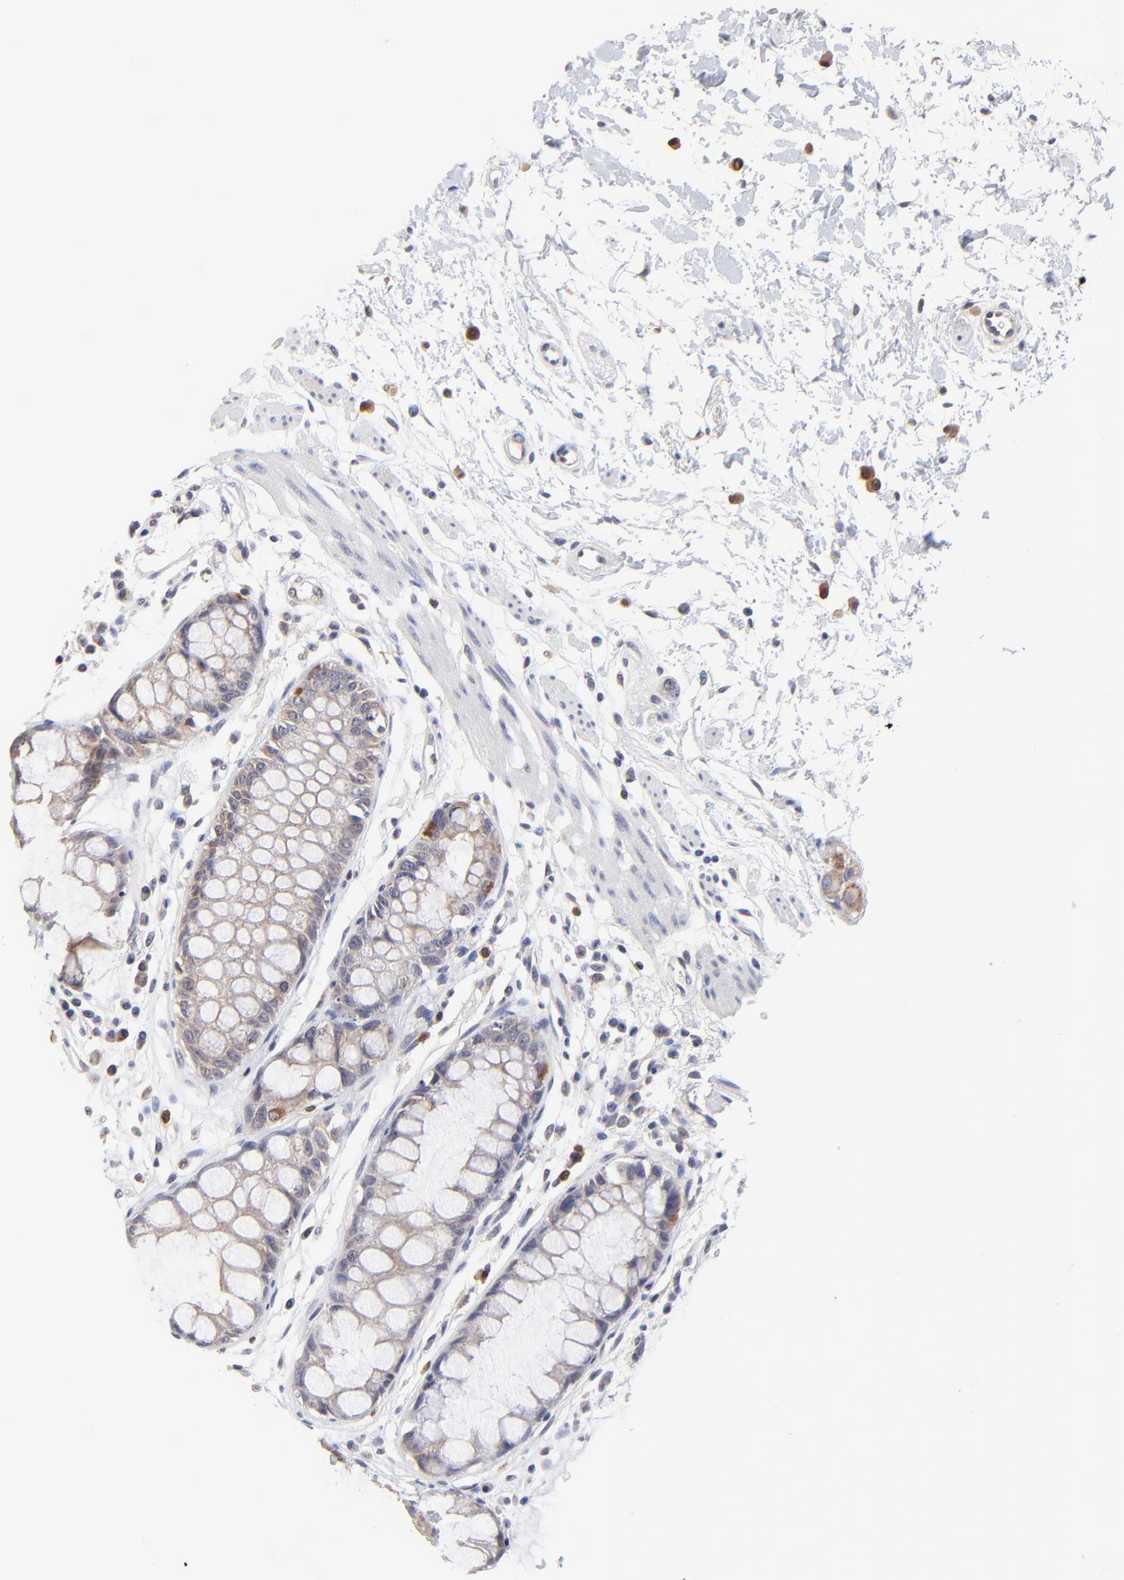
{"staining": {"intensity": "moderate", "quantity": ">75%", "location": "cytoplasmic/membranous"}, "tissue": "rectum", "cell_type": "Glandular cells", "image_type": "normal", "snomed": [{"axis": "morphology", "description": "Normal tissue, NOS"}, {"axis": "morphology", "description": "Adenocarcinoma, NOS"}, {"axis": "topography", "description": "Rectum"}], "caption": "Rectum stained with a brown dye displays moderate cytoplasmic/membranous positive expression in about >75% of glandular cells.", "gene": "FBXL12", "patient": {"sex": "female", "age": 65}}